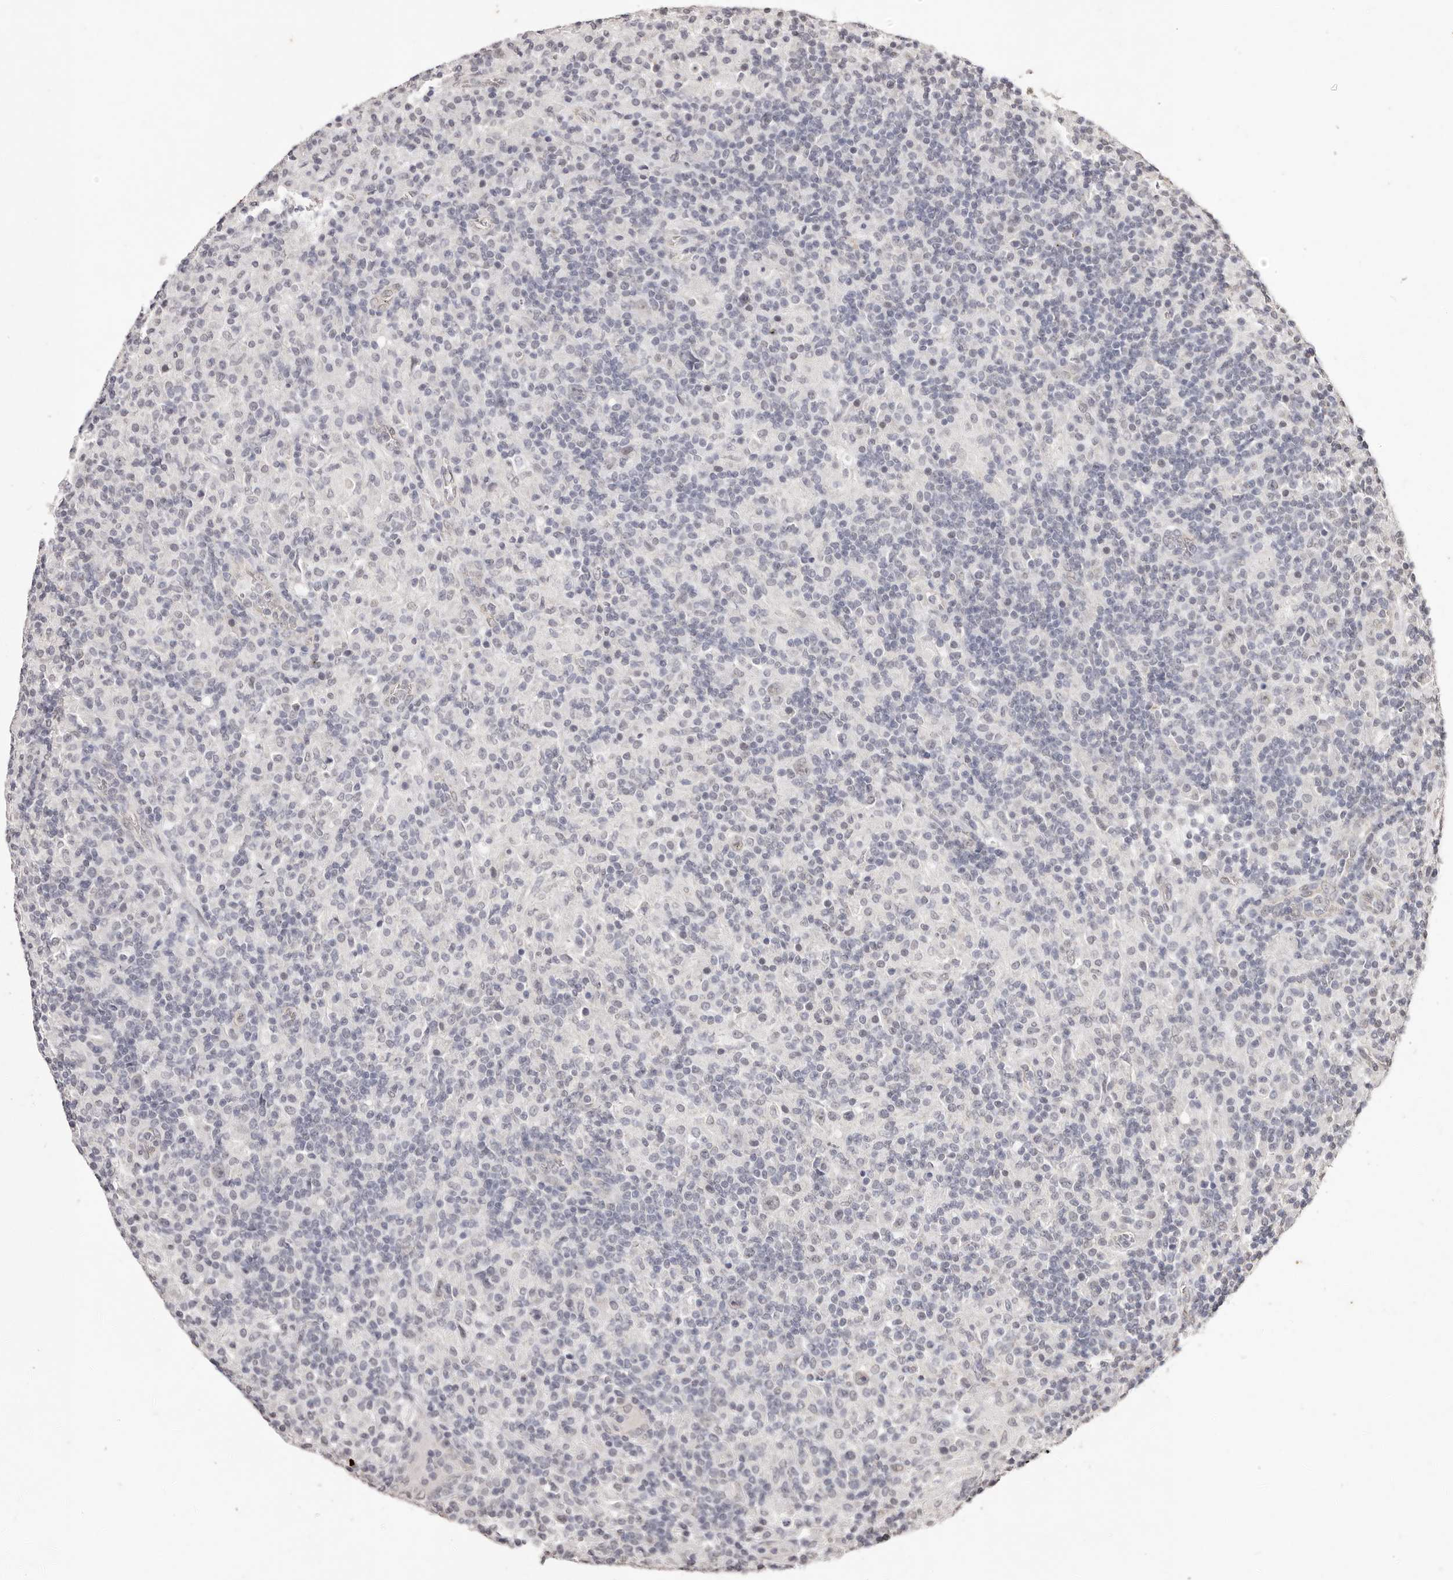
{"staining": {"intensity": "negative", "quantity": "none", "location": "none"}, "tissue": "lymphoma", "cell_type": "Tumor cells", "image_type": "cancer", "snomed": [{"axis": "morphology", "description": "Hodgkin's disease, NOS"}, {"axis": "topography", "description": "Lymph node"}], "caption": "Protein analysis of Hodgkin's disease demonstrates no significant positivity in tumor cells. Nuclei are stained in blue.", "gene": "RPS6KA5", "patient": {"sex": "male", "age": 70}}